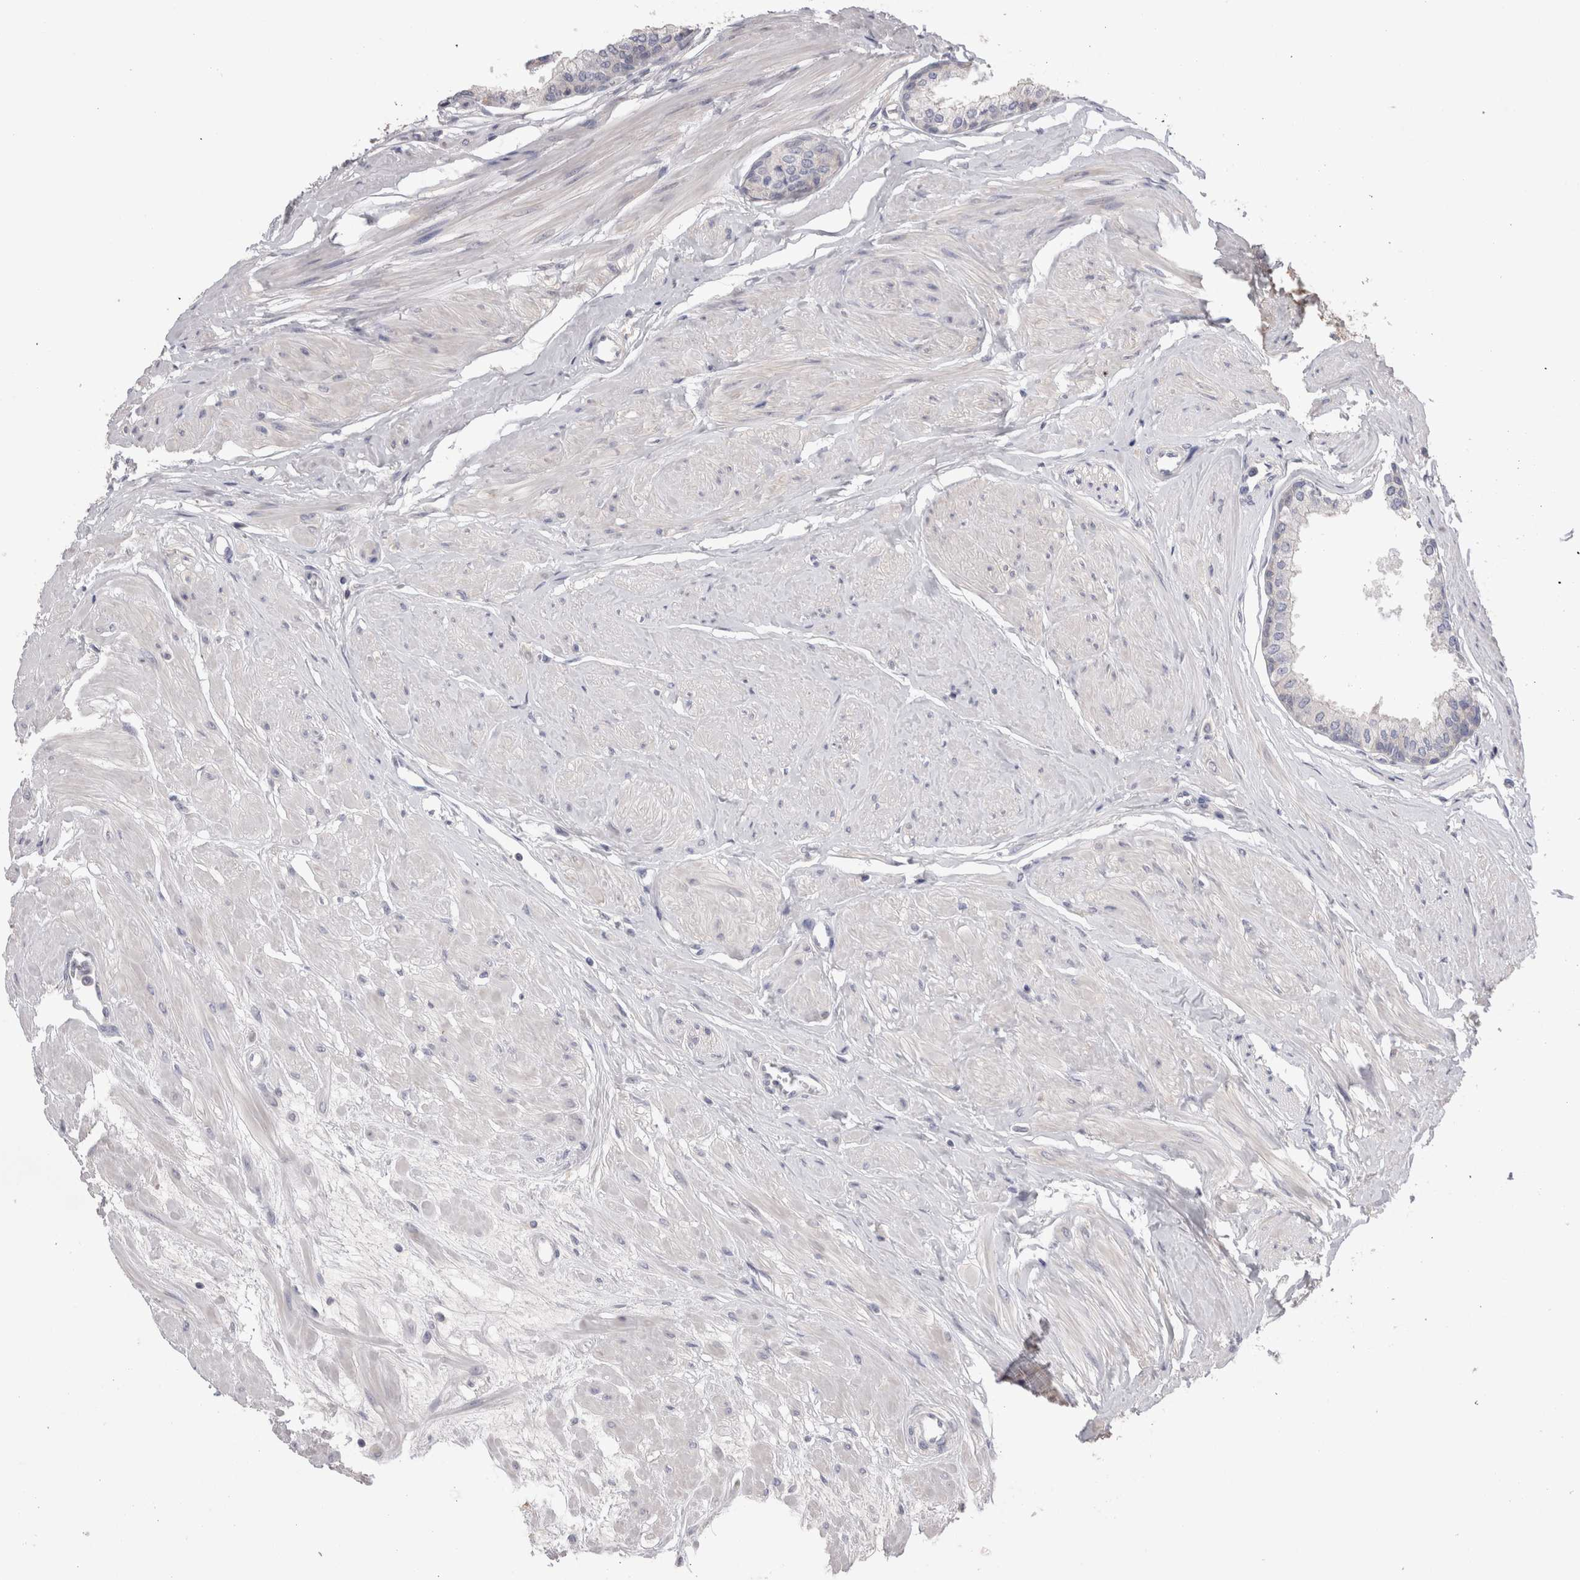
{"staining": {"intensity": "moderate", "quantity": ">75%", "location": "cytoplasmic/membranous"}, "tissue": "seminal vesicle", "cell_type": "Glandular cells", "image_type": "normal", "snomed": [{"axis": "morphology", "description": "Normal tissue, NOS"}, {"axis": "topography", "description": "Prostate"}, {"axis": "topography", "description": "Seminal veicle"}], "caption": "Immunohistochemical staining of unremarkable seminal vesicle shows moderate cytoplasmic/membranous protein expression in about >75% of glandular cells.", "gene": "OTOR", "patient": {"sex": "male", "age": 60}}